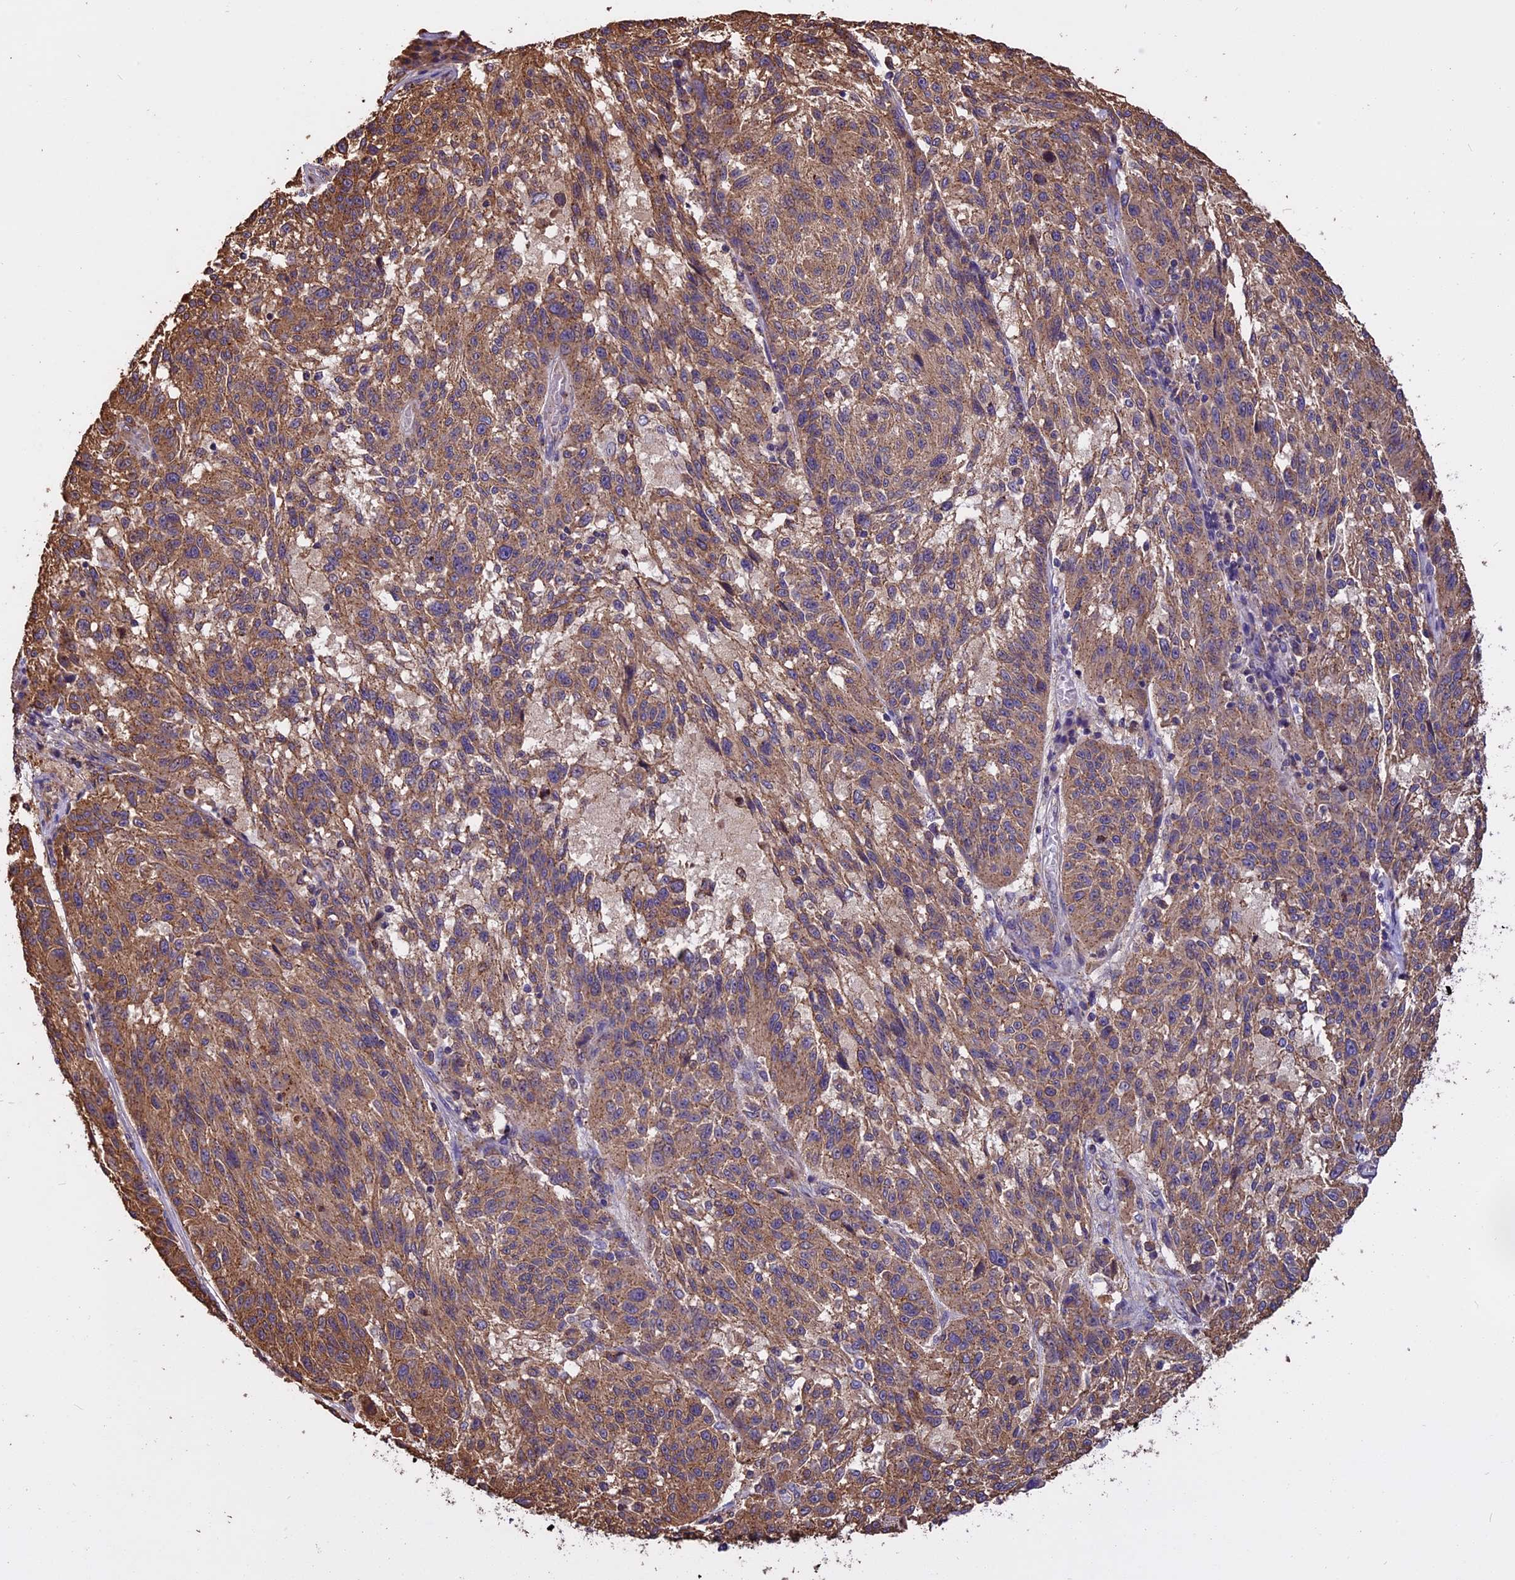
{"staining": {"intensity": "moderate", "quantity": ">75%", "location": "cytoplasmic/membranous"}, "tissue": "melanoma", "cell_type": "Tumor cells", "image_type": "cancer", "snomed": [{"axis": "morphology", "description": "Malignant melanoma, NOS"}, {"axis": "topography", "description": "Skin"}], "caption": "This image shows IHC staining of melanoma, with medium moderate cytoplasmic/membranous positivity in approximately >75% of tumor cells.", "gene": "CHMP2A", "patient": {"sex": "male", "age": 53}}